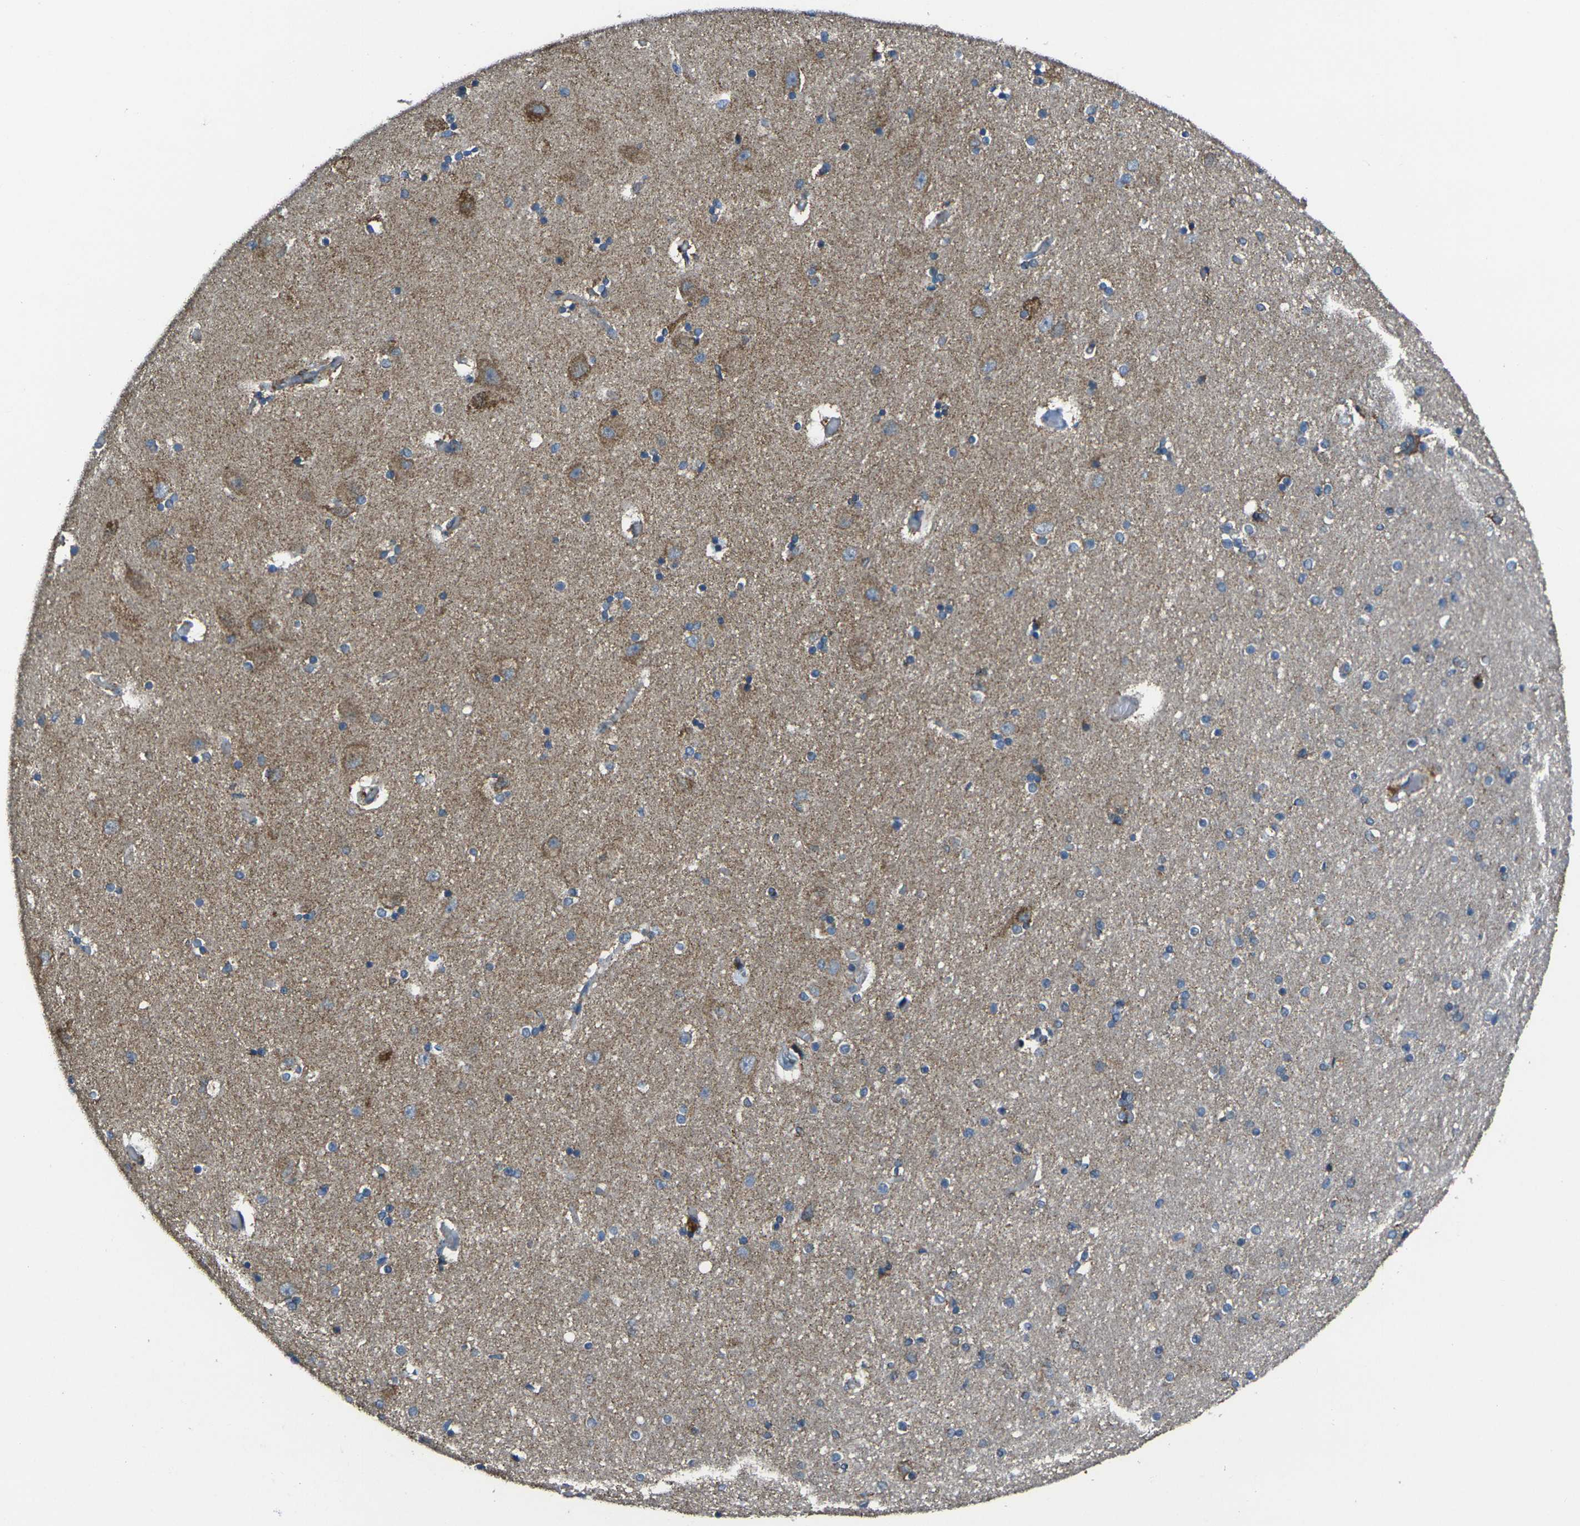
{"staining": {"intensity": "weak", "quantity": "<25%", "location": "cytoplasmic/membranous"}, "tissue": "hippocampus", "cell_type": "Glial cells", "image_type": "normal", "snomed": [{"axis": "morphology", "description": "Normal tissue, NOS"}, {"axis": "topography", "description": "Hippocampus"}], "caption": "IHC image of unremarkable human hippocampus stained for a protein (brown), which reveals no expression in glial cells.", "gene": "TMEM120B", "patient": {"sex": "female", "age": 54}}